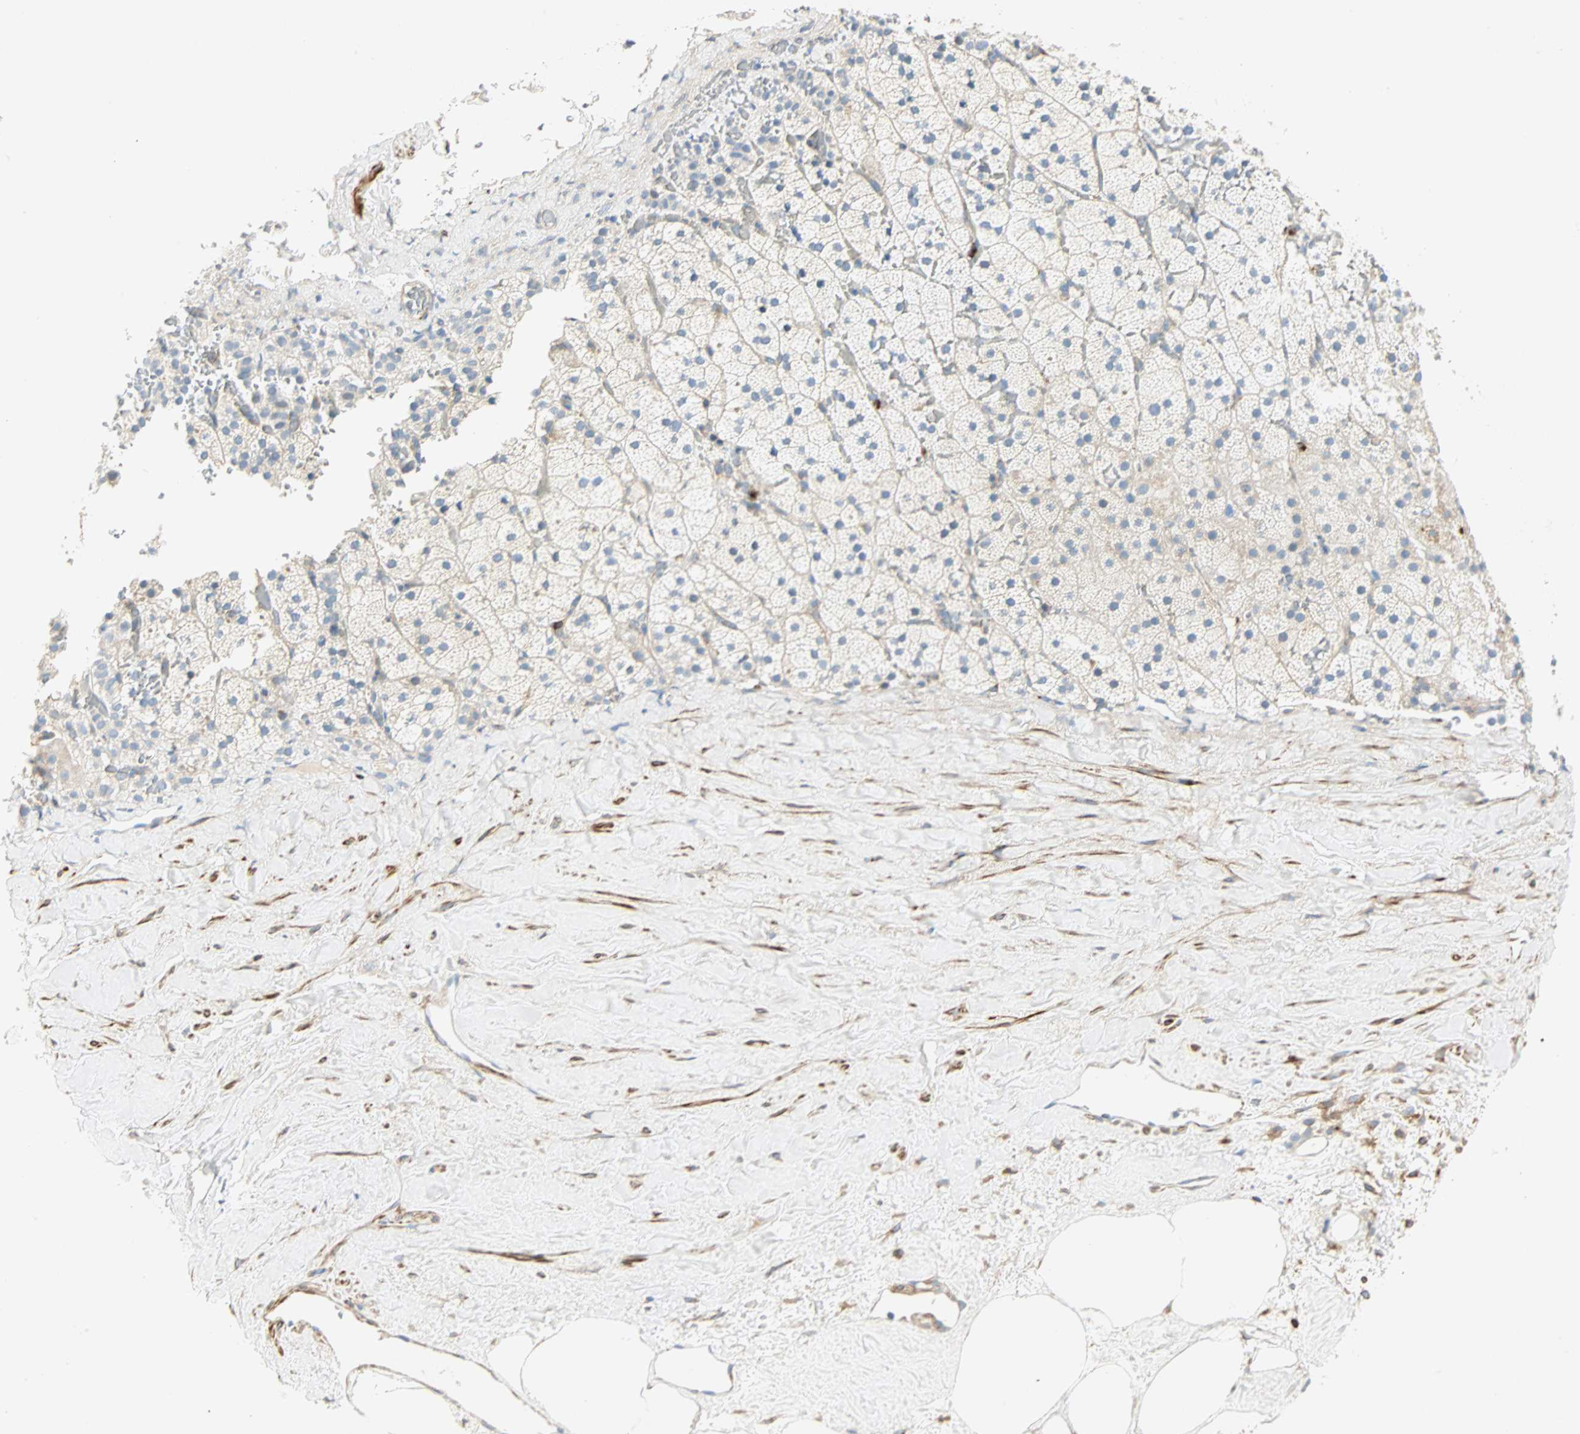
{"staining": {"intensity": "negative", "quantity": "none", "location": "none"}, "tissue": "adrenal gland", "cell_type": "Glandular cells", "image_type": "normal", "snomed": [{"axis": "morphology", "description": "Normal tissue, NOS"}, {"axis": "topography", "description": "Adrenal gland"}], "caption": "This is an IHC photomicrograph of normal human adrenal gland. There is no positivity in glandular cells.", "gene": "FMNL1", "patient": {"sex": "male", "age": 35}}